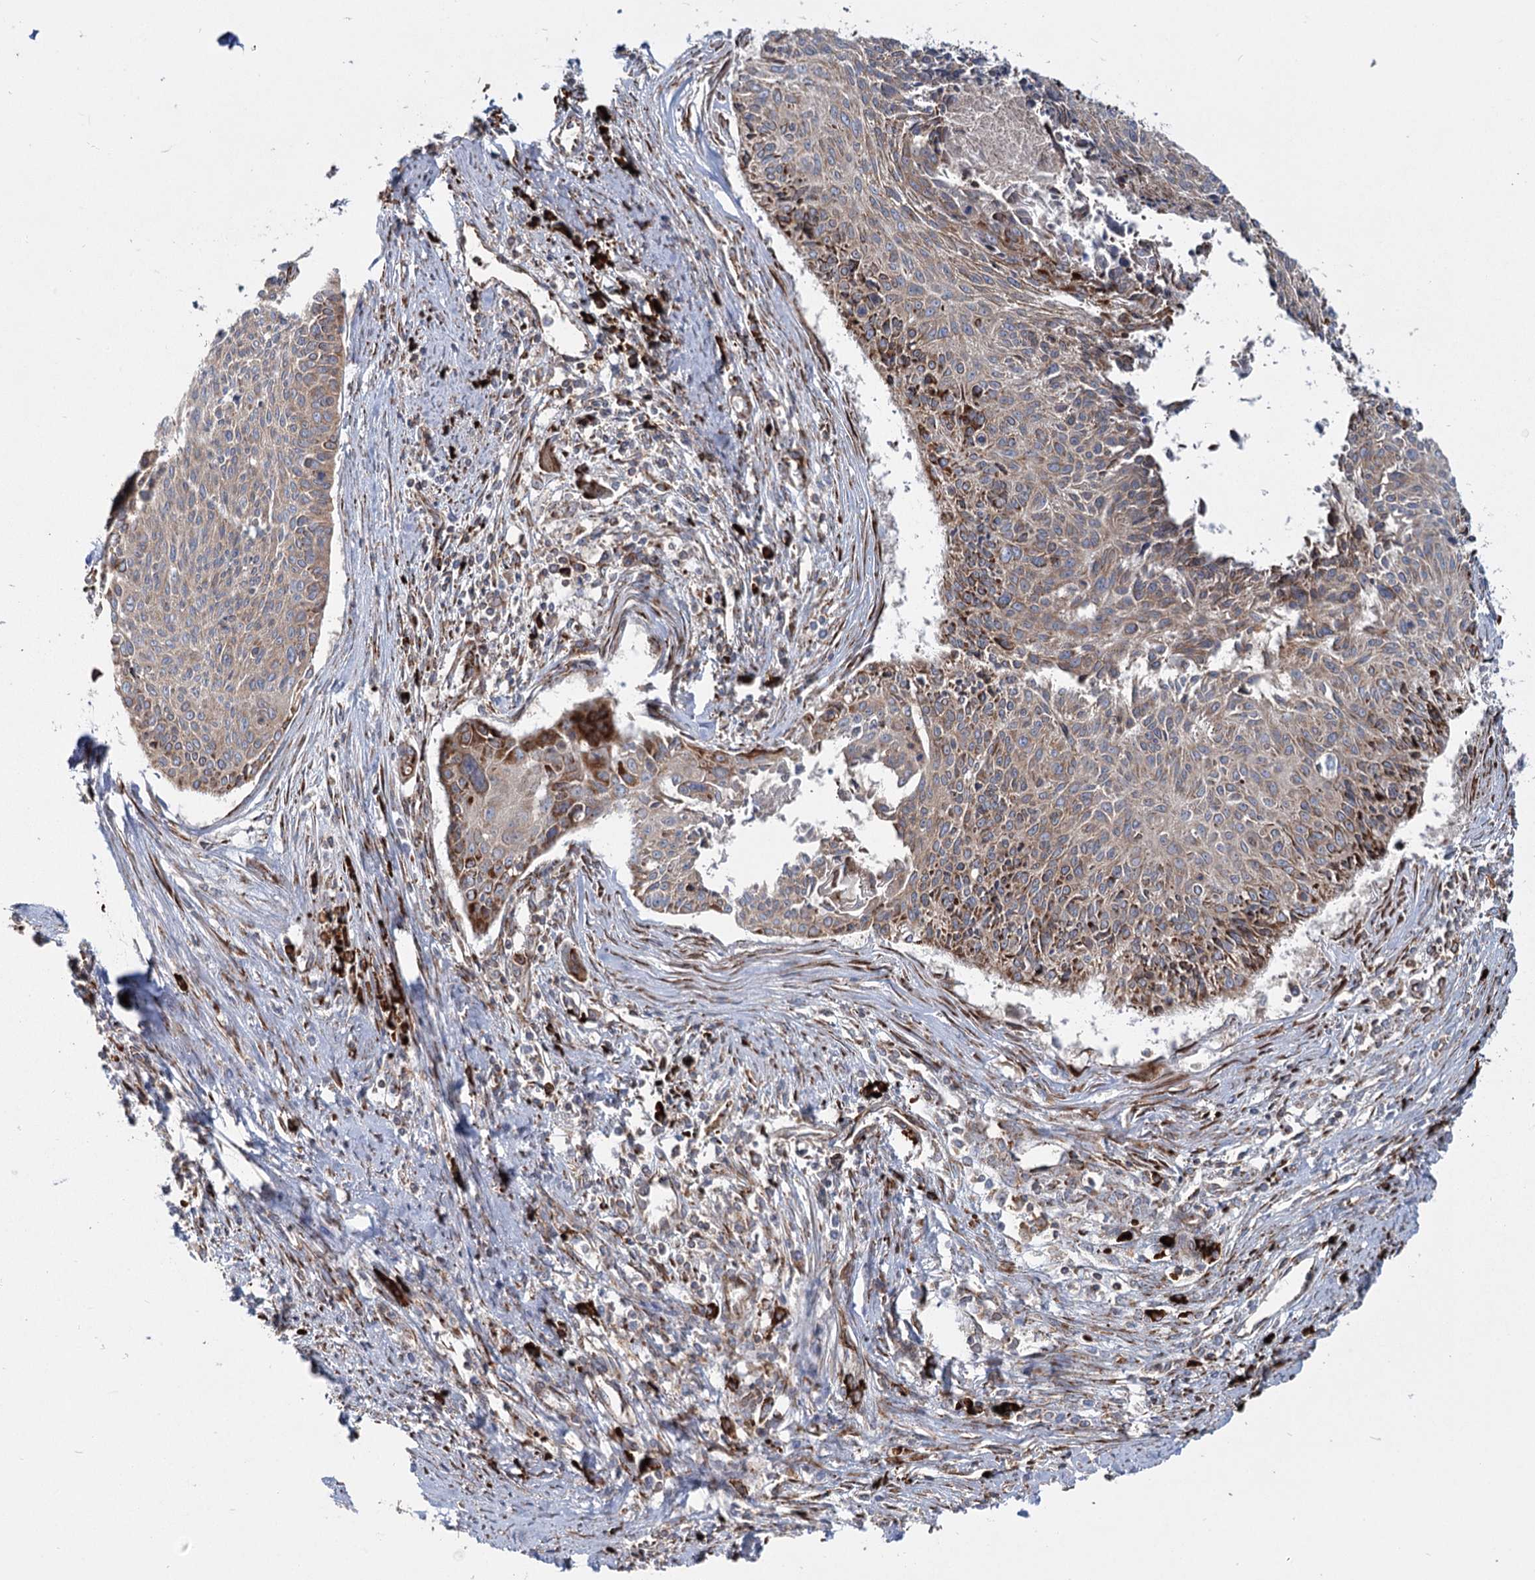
{"staining": {"intensity": "moderate", "quantity": ">75%", "location": "cytoplasmic/membranous"}, "tissue": "cervical cancer", "cell_type": "Tumor cells", "image_type": "cancer", "snomed": [{"axis": "morphology", "description": "Squamous cell carcinoma, NOS"}, {"axis": "topography", "description": "Cervix"}], "caption": "Immunohistochemical staining of cervical cancer shows medium levels of moderate cytoplasmic/membranous staining in about >75% of tumor cells.", "gene": "POGLUT1", "patient": {"sex": "female", "age": 55}}